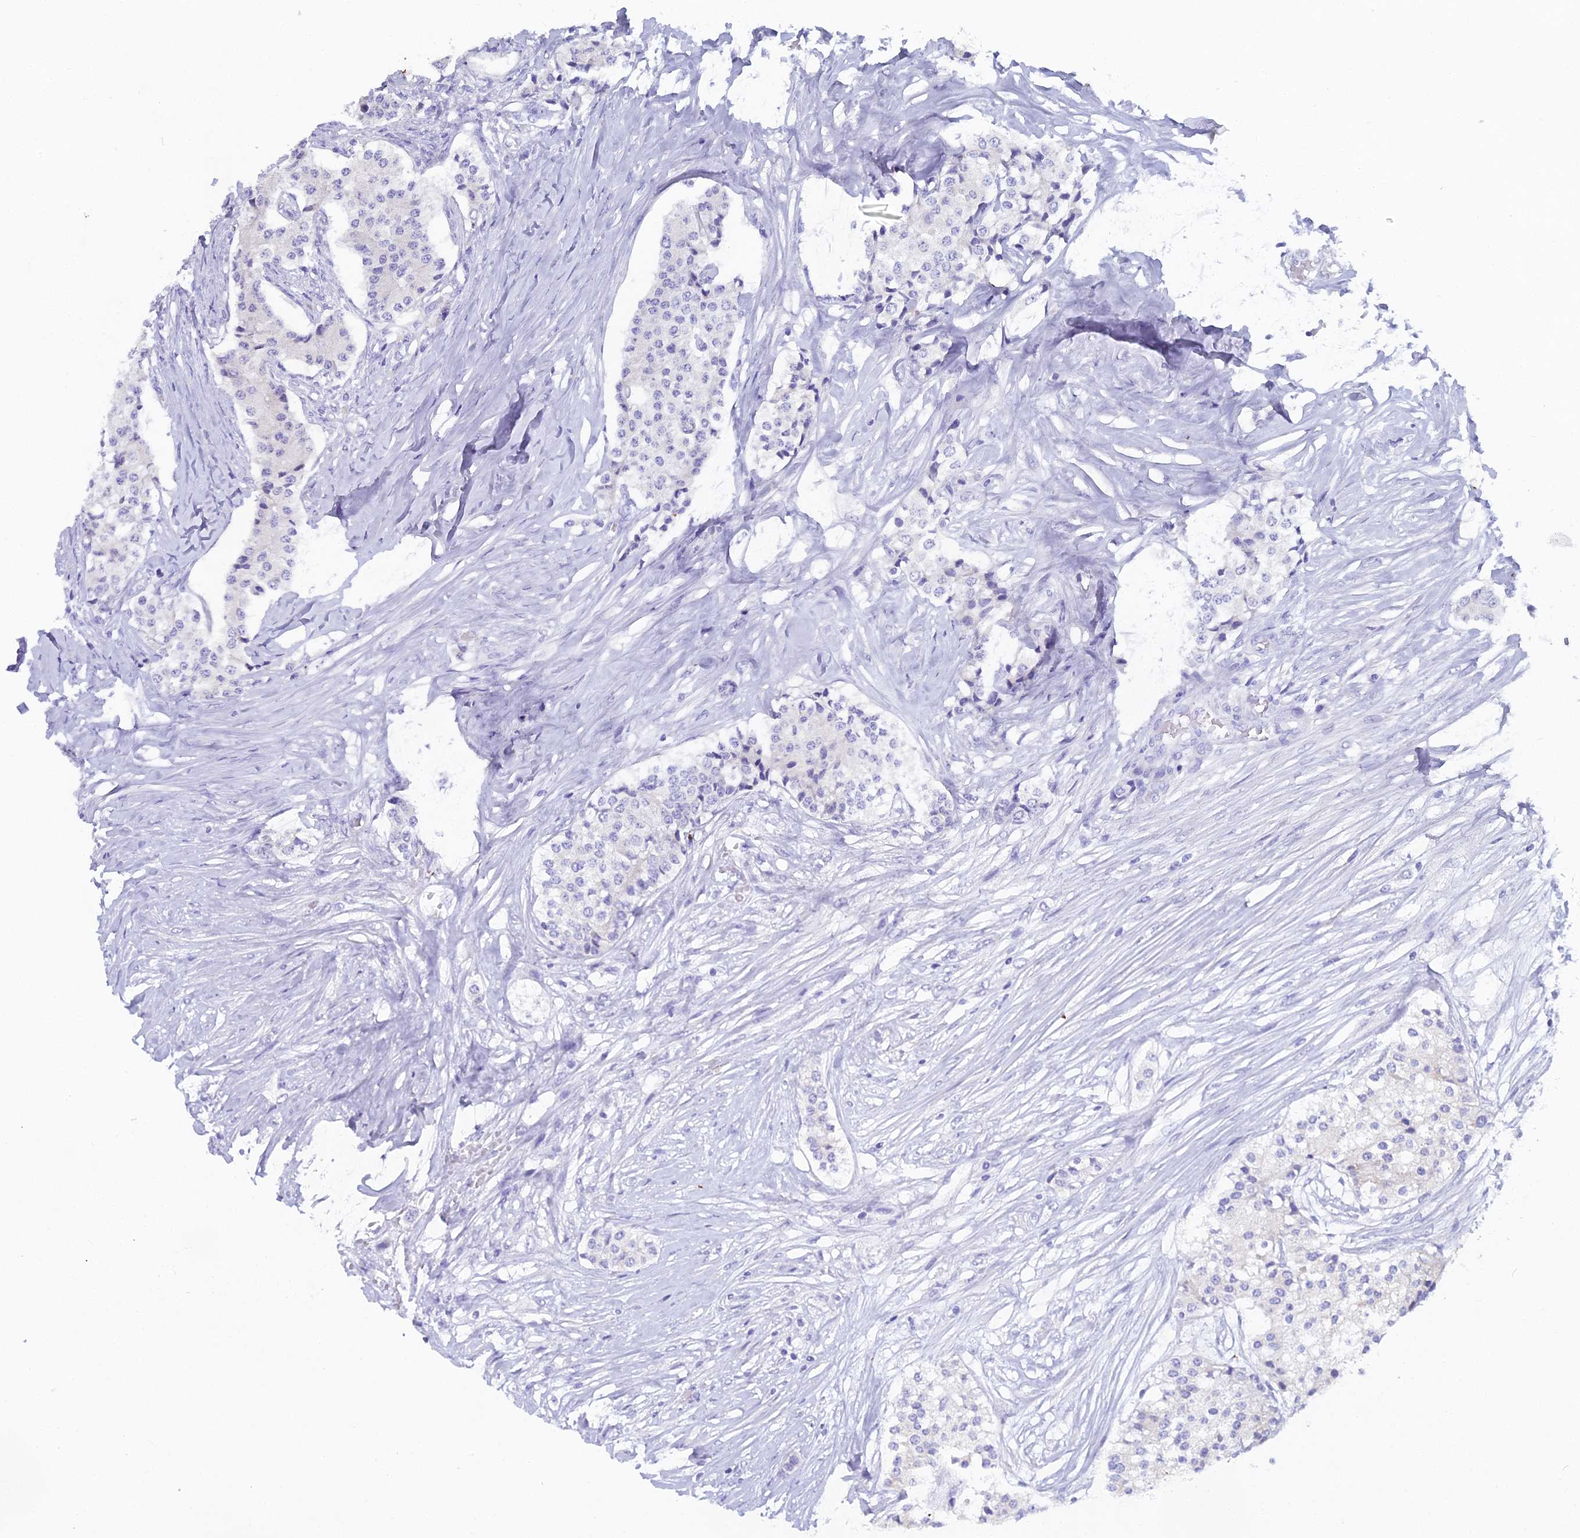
{"staining": {"intensity": "negative", "quantity": "none", "location": "none"}, "tissue": "carcinoid", "cell_type": "Tumor cells", "image_type": "cancer", "snomed": [{"axis": "morphology", "description": "Carcinoid, malignant, NOS"}, {"axis": "topography", "description": "Colon"}], "caption": "This photomicrograph is of carcinoid stained with immunohistochemistry (IHC) to label a protein in brown with the nuclei are counter-stained blue. There is no positivity in tumor cells.", "gene": "CGB2", "patient": {"sex": "female", "age": 52}}